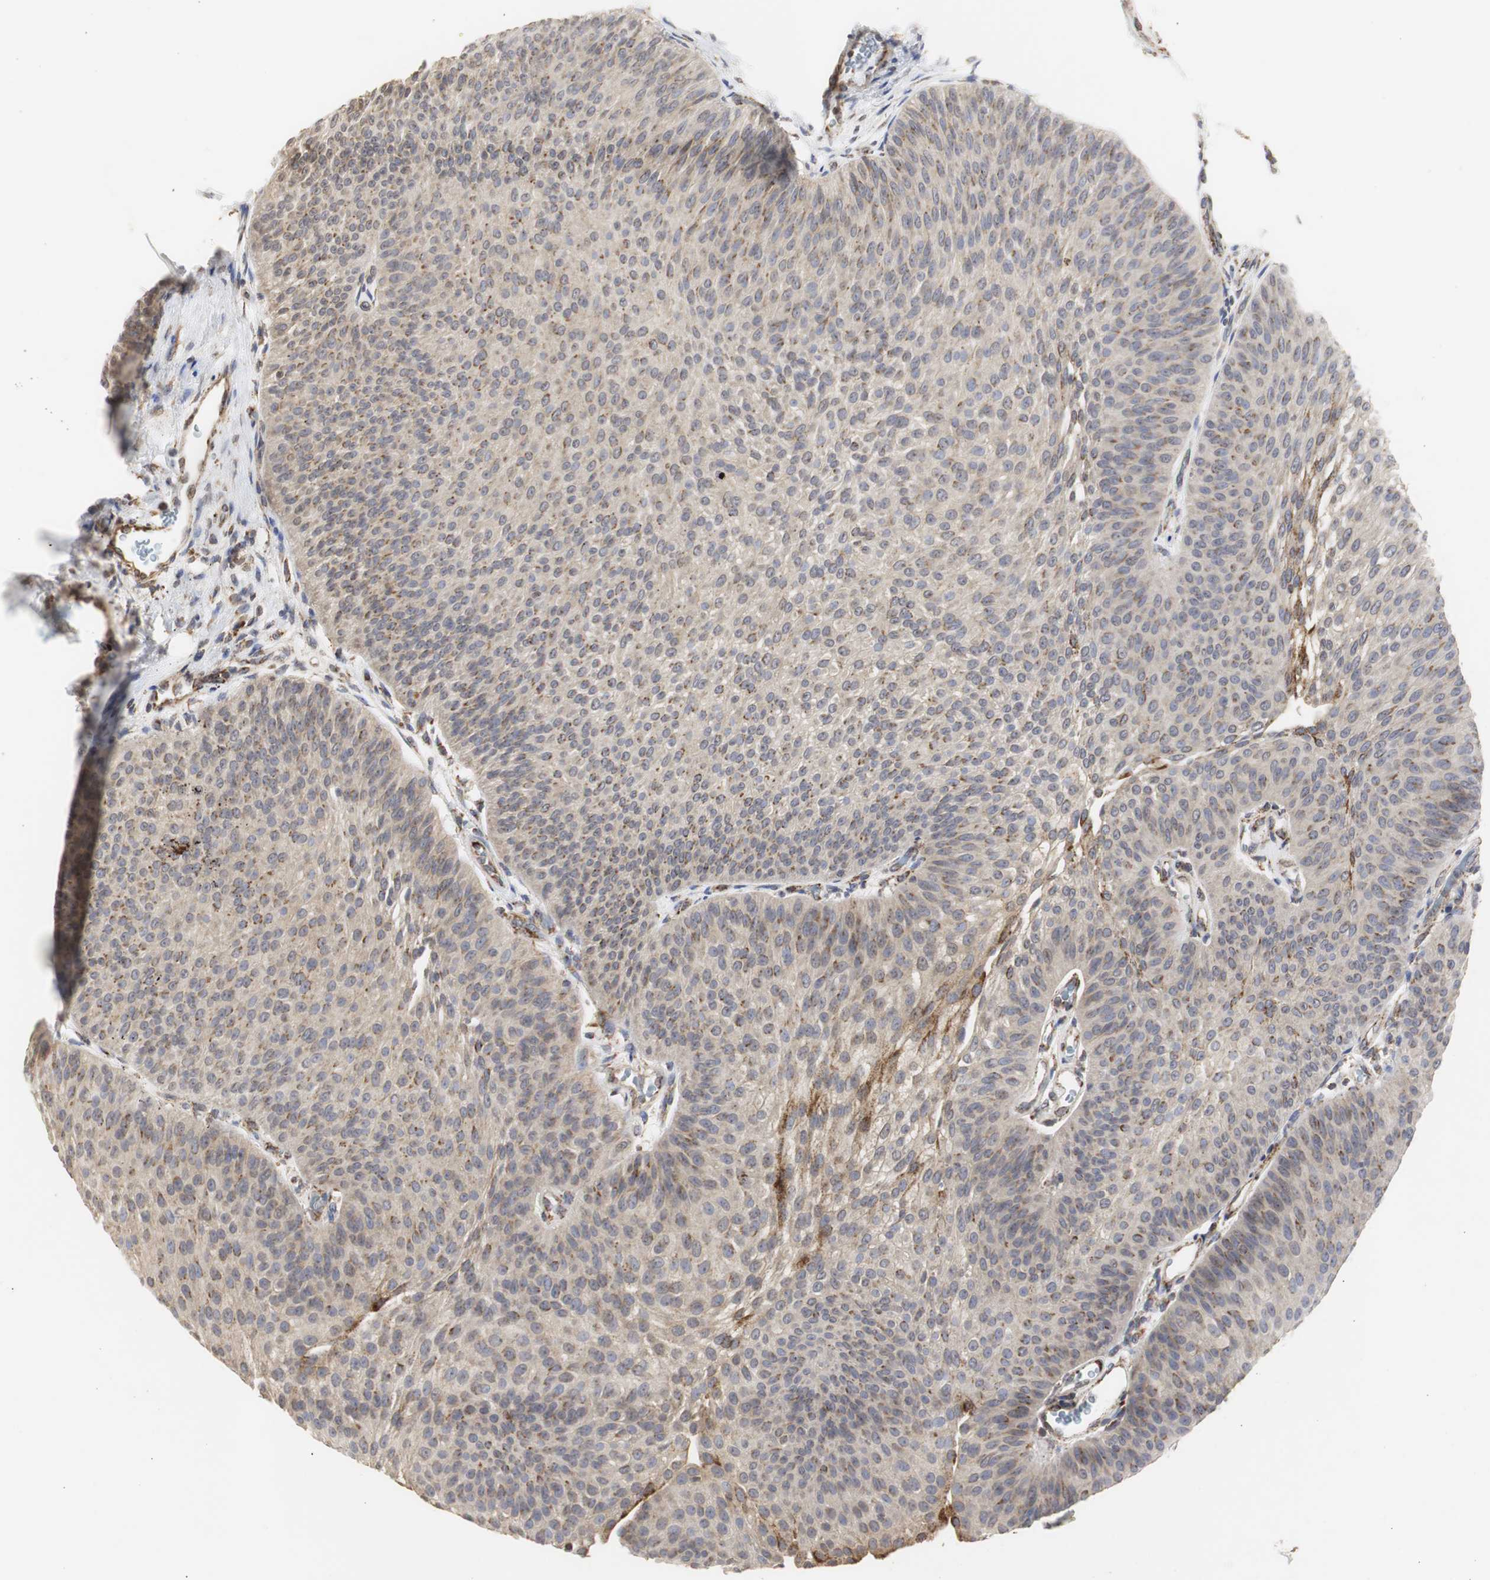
{"staining": {"intensity": "moderate", "quantity": ">75%", "location": "cytoplasmic/membranous"}, "tissue": "urothelial cancer", "cell_type": "Tumor cells", "image_type": "cancer", "snomed": [{"axis": "morphology", "description": "Urothelial carcinoma, Low grade"}, {"axis": "topography", "description": "Urinary bladder"}], "caption": "Low-grade urothelial carcinoma tissue demonstrates moderate cytoplasmic/membranous positivity in about >75% of tumor cells (brown staining indicates protein expression, while blue staining denotes nuclei).", "gene": "HSD17B10", "patient": {"sex": "female", "age": 60}}